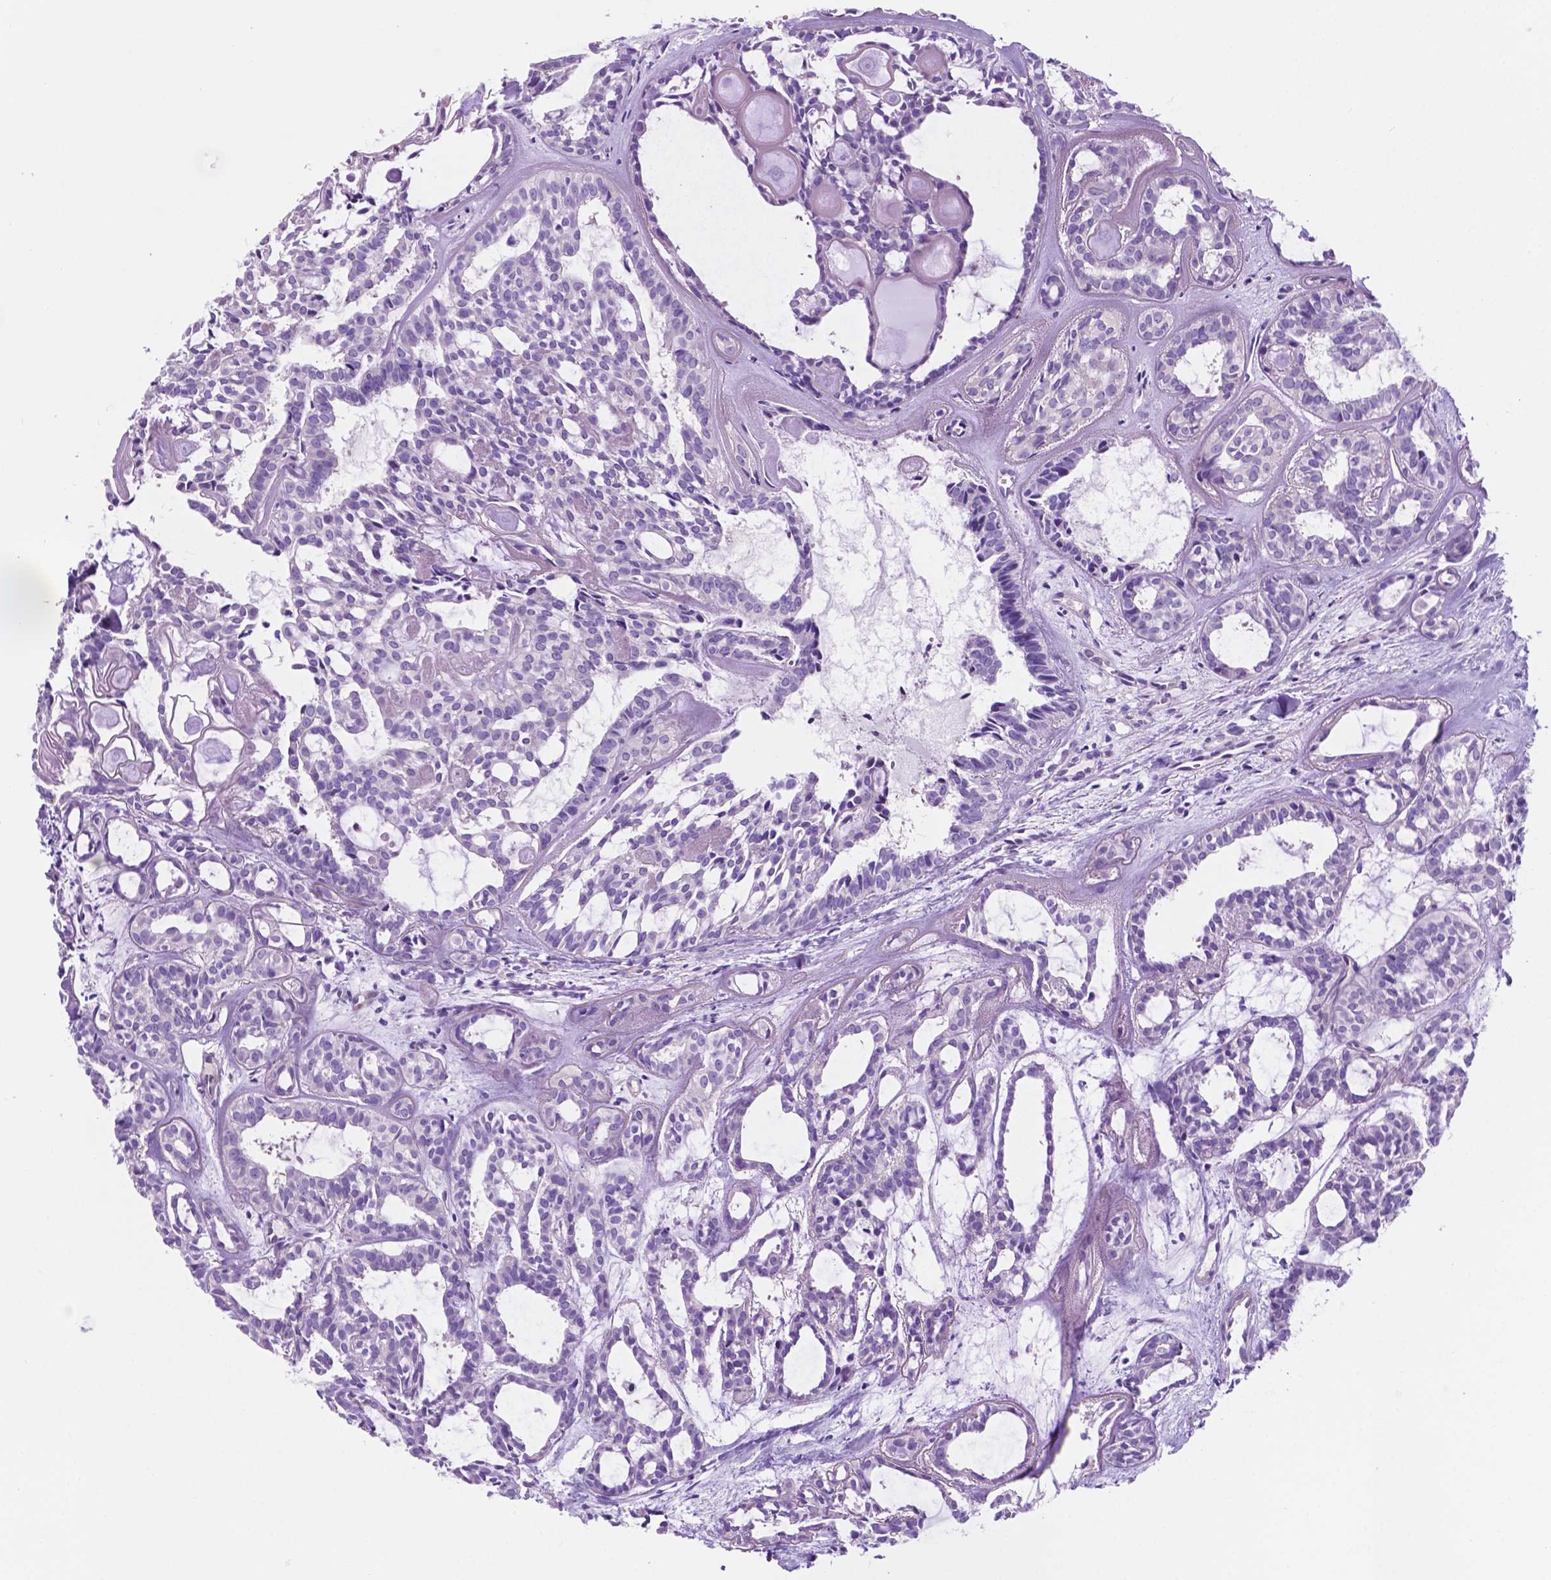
{"staining": {"intensity": "negative", "quantity": "none", "location": "none"}, "tissue": "head and neck cancer", "cell_type": "Tumor cells", "image_type": "cancer", "snomed": [{"axis": "morphology", "description": "Adenocarcinoma, NOS"}, {"axis": "topography", "description": "Head-Neck"}], "caption": "Human head and neck cancer (adenocarcinoma) stained for a protein using immunohistochemistry exhibits no staining in tumor cells.", "gene": "IGFN1", "patient": {"sex": "female", "age": 62}}